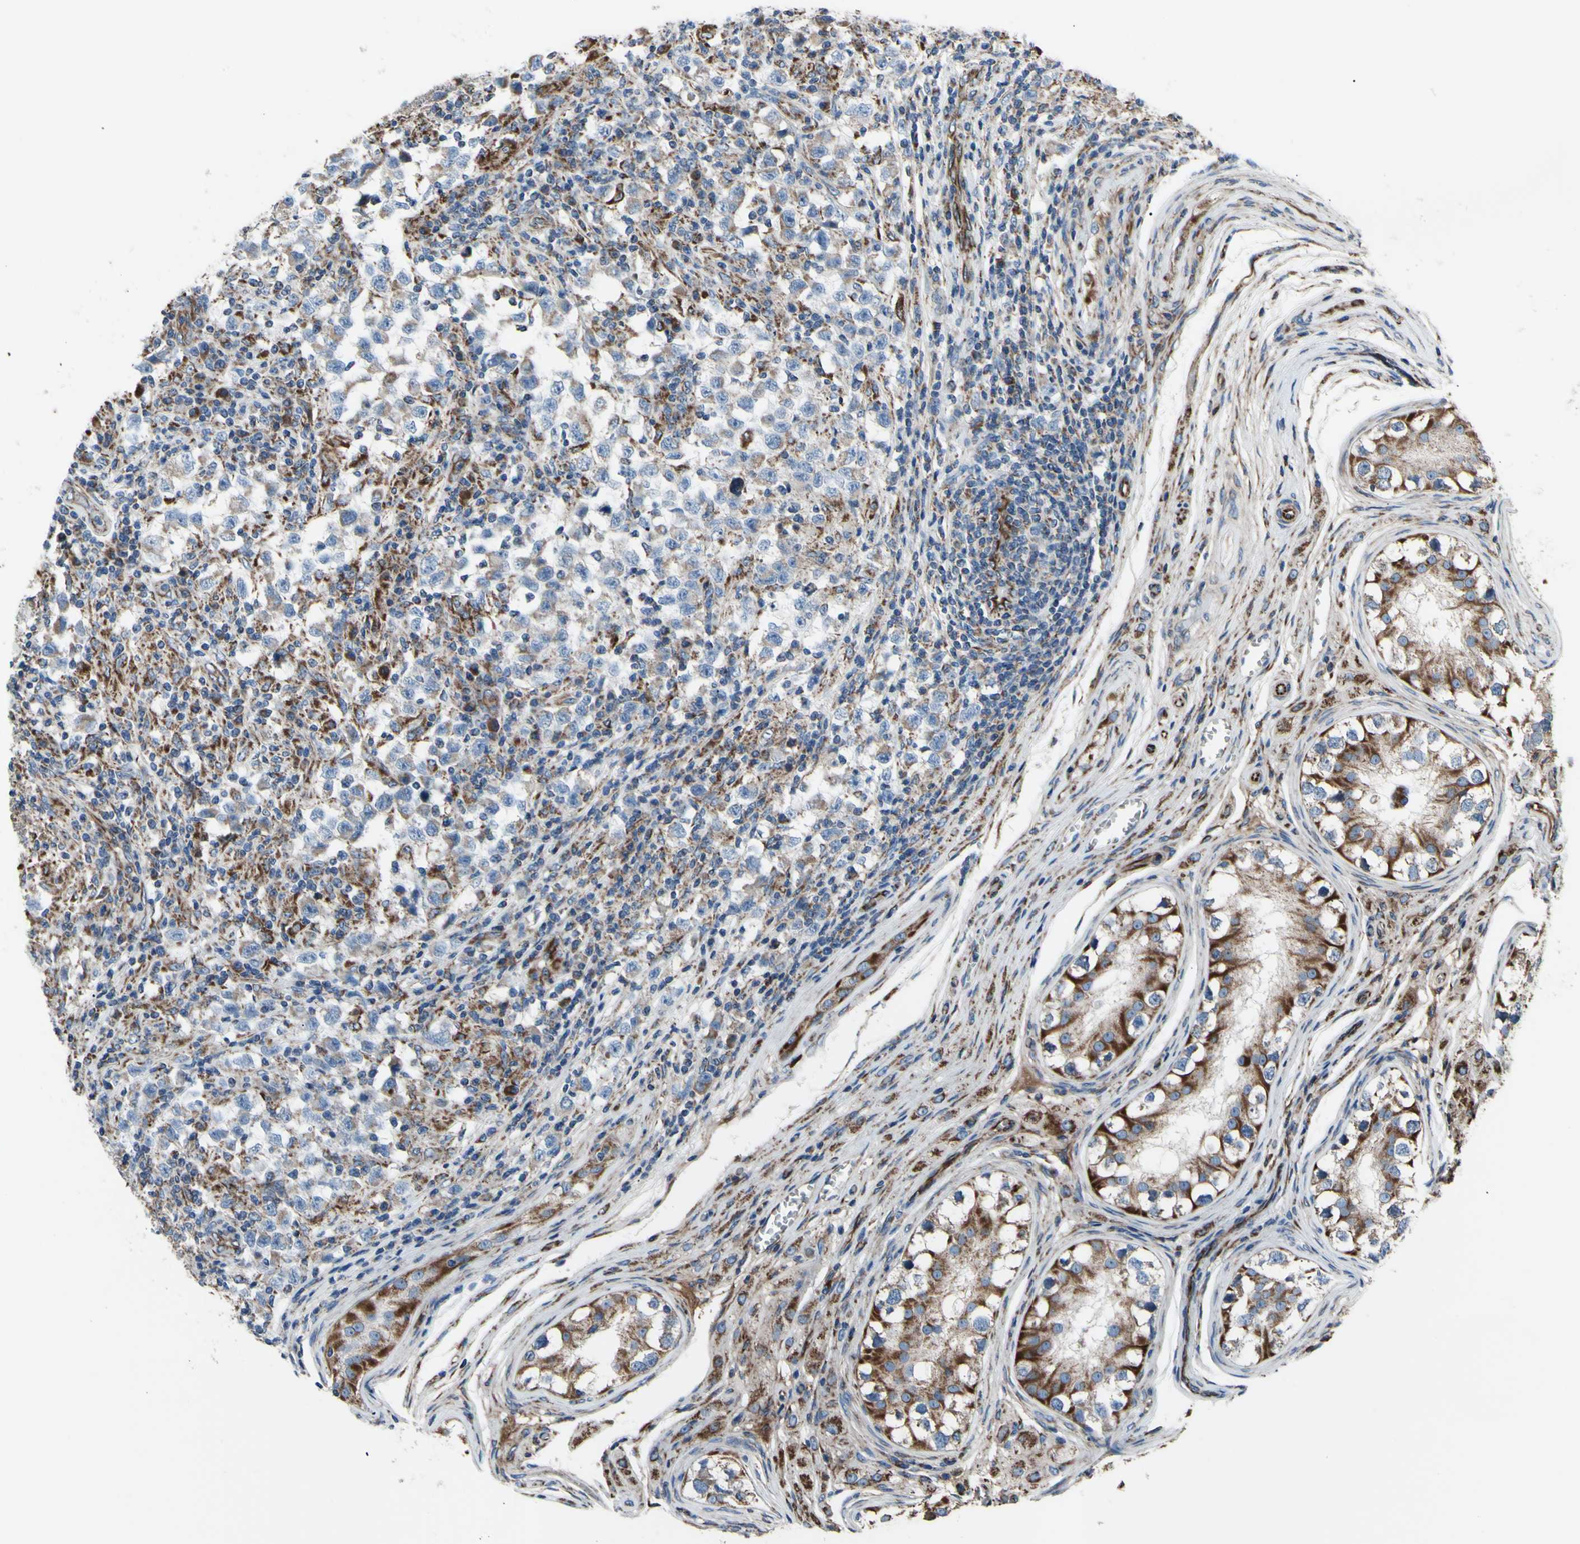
{"staining": {"intensity": "weak", "quantity": "25%-75%", "location": "cytoplasmic/membranous"}, "tissue": "testis cancer", "cell_type": "Tumor cells", "image_type": "cancer", "snomed": [{"axis": "morphology", "description": "Carcinoma, Embryonal, NOS"}, {"axis": "topography", "description": "Testis"}], "caption": "Protein expression analysis of testis cancer (embryonal carcinoma) demonstrates weak cytoplasmic/membranous expression in about 25%-75% of tumor cells.", "gene": "EMC7", "patient": {"sex": "male", "age": 21}}